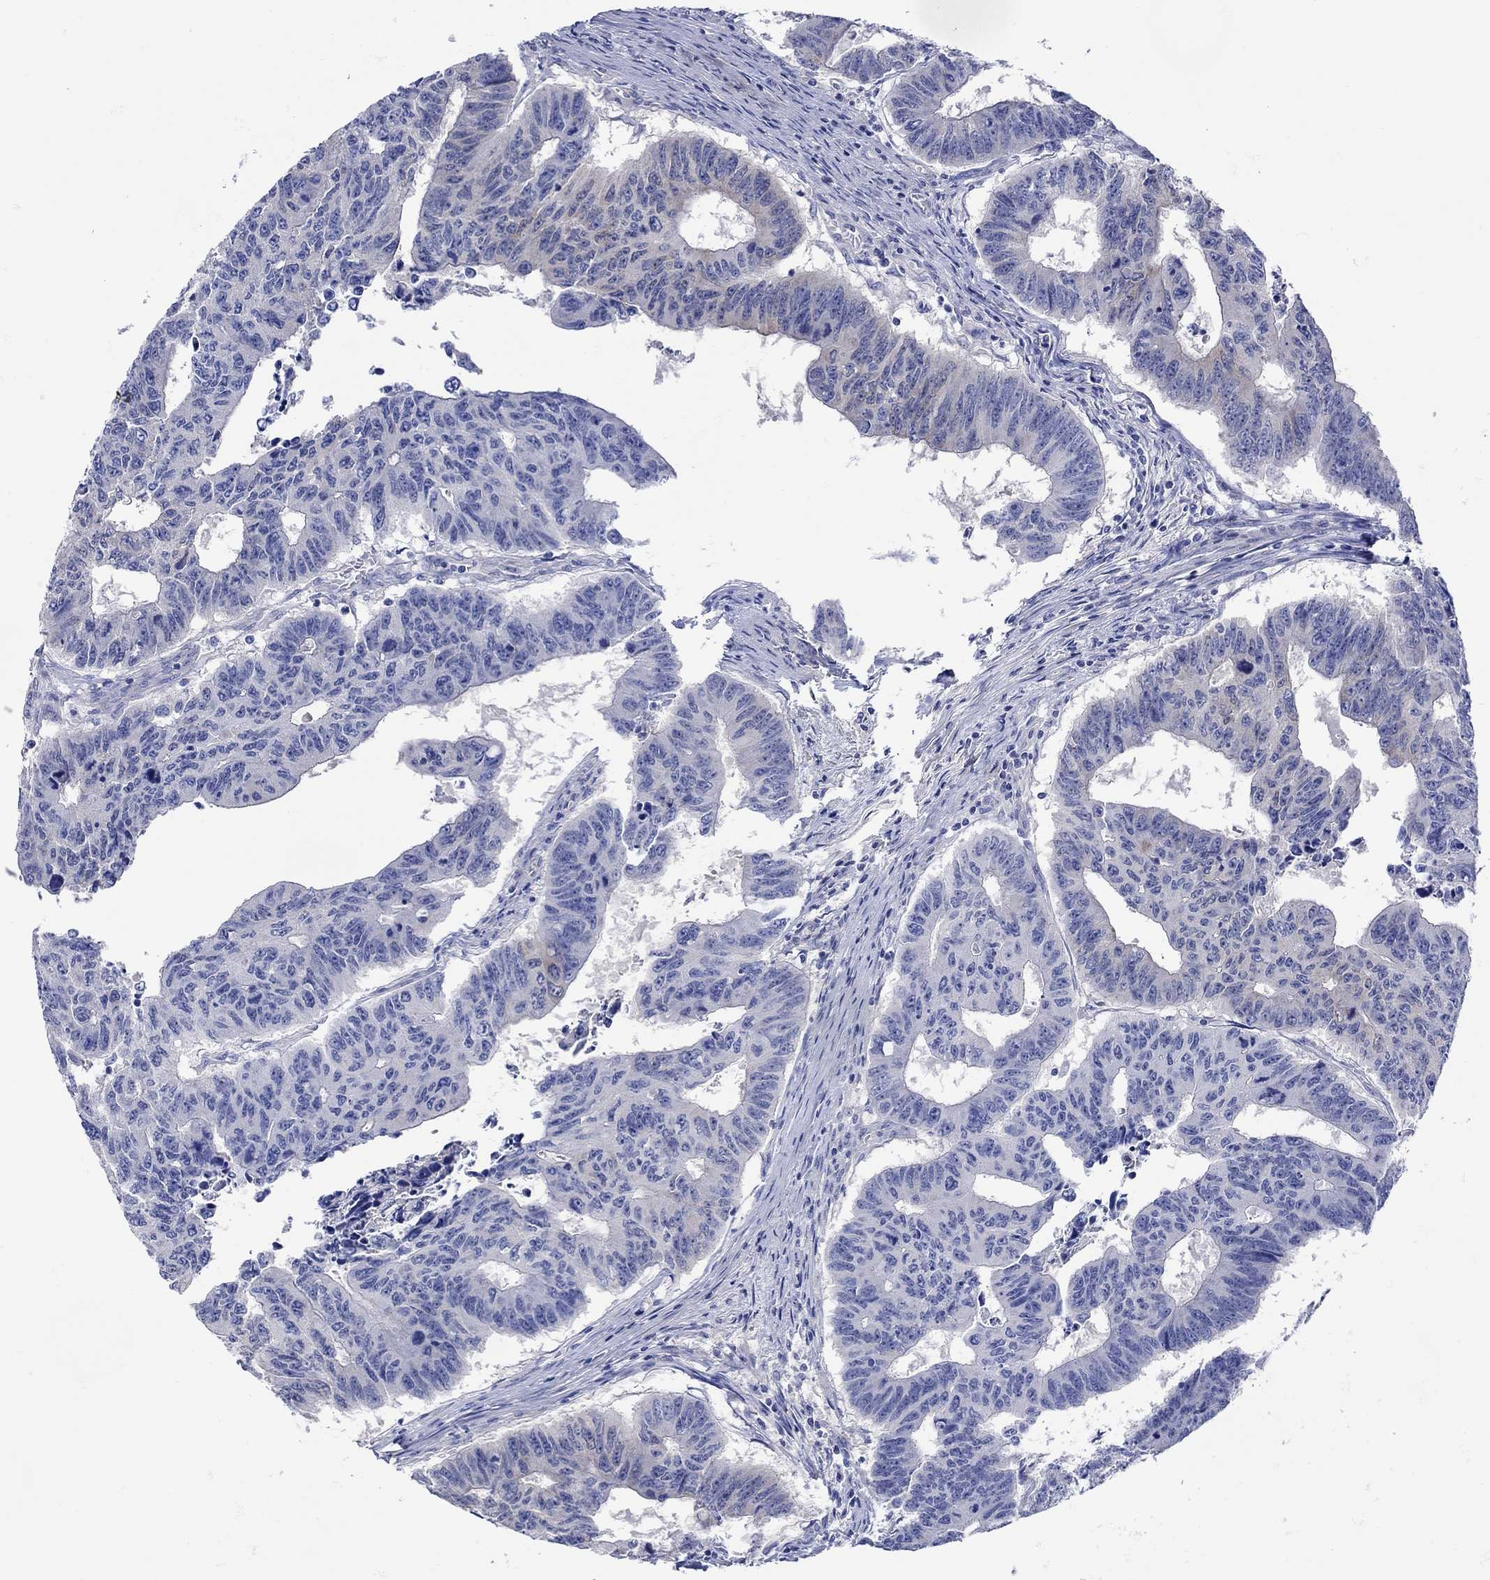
{"staining": {"intensity": "negative", "quantity": "none", "location": "none"}, "tissue": "colorectal cancer", "cell_type": "Tumor cells", "image_type": "cancer", "snomed": [{"axis": "morphology", "description": "Adenocarcinoma, NOS"}, {"axis": "topography", "description": "Appendix"}, {"axis": "topography", "description": "Colon"}, {"axis": "topography", "description": "Cecum"}, {"axis": "topography", "description": "Colon asc"}], "caption": "Immunohistochemistry image of neoplastic tissue: human adenocarcinoma (colorectal) stained with DAB exhibits no significant protein expression in tumor cells.", "gene": "MSI1", "patient": {"sex": "female", "age": 85}}